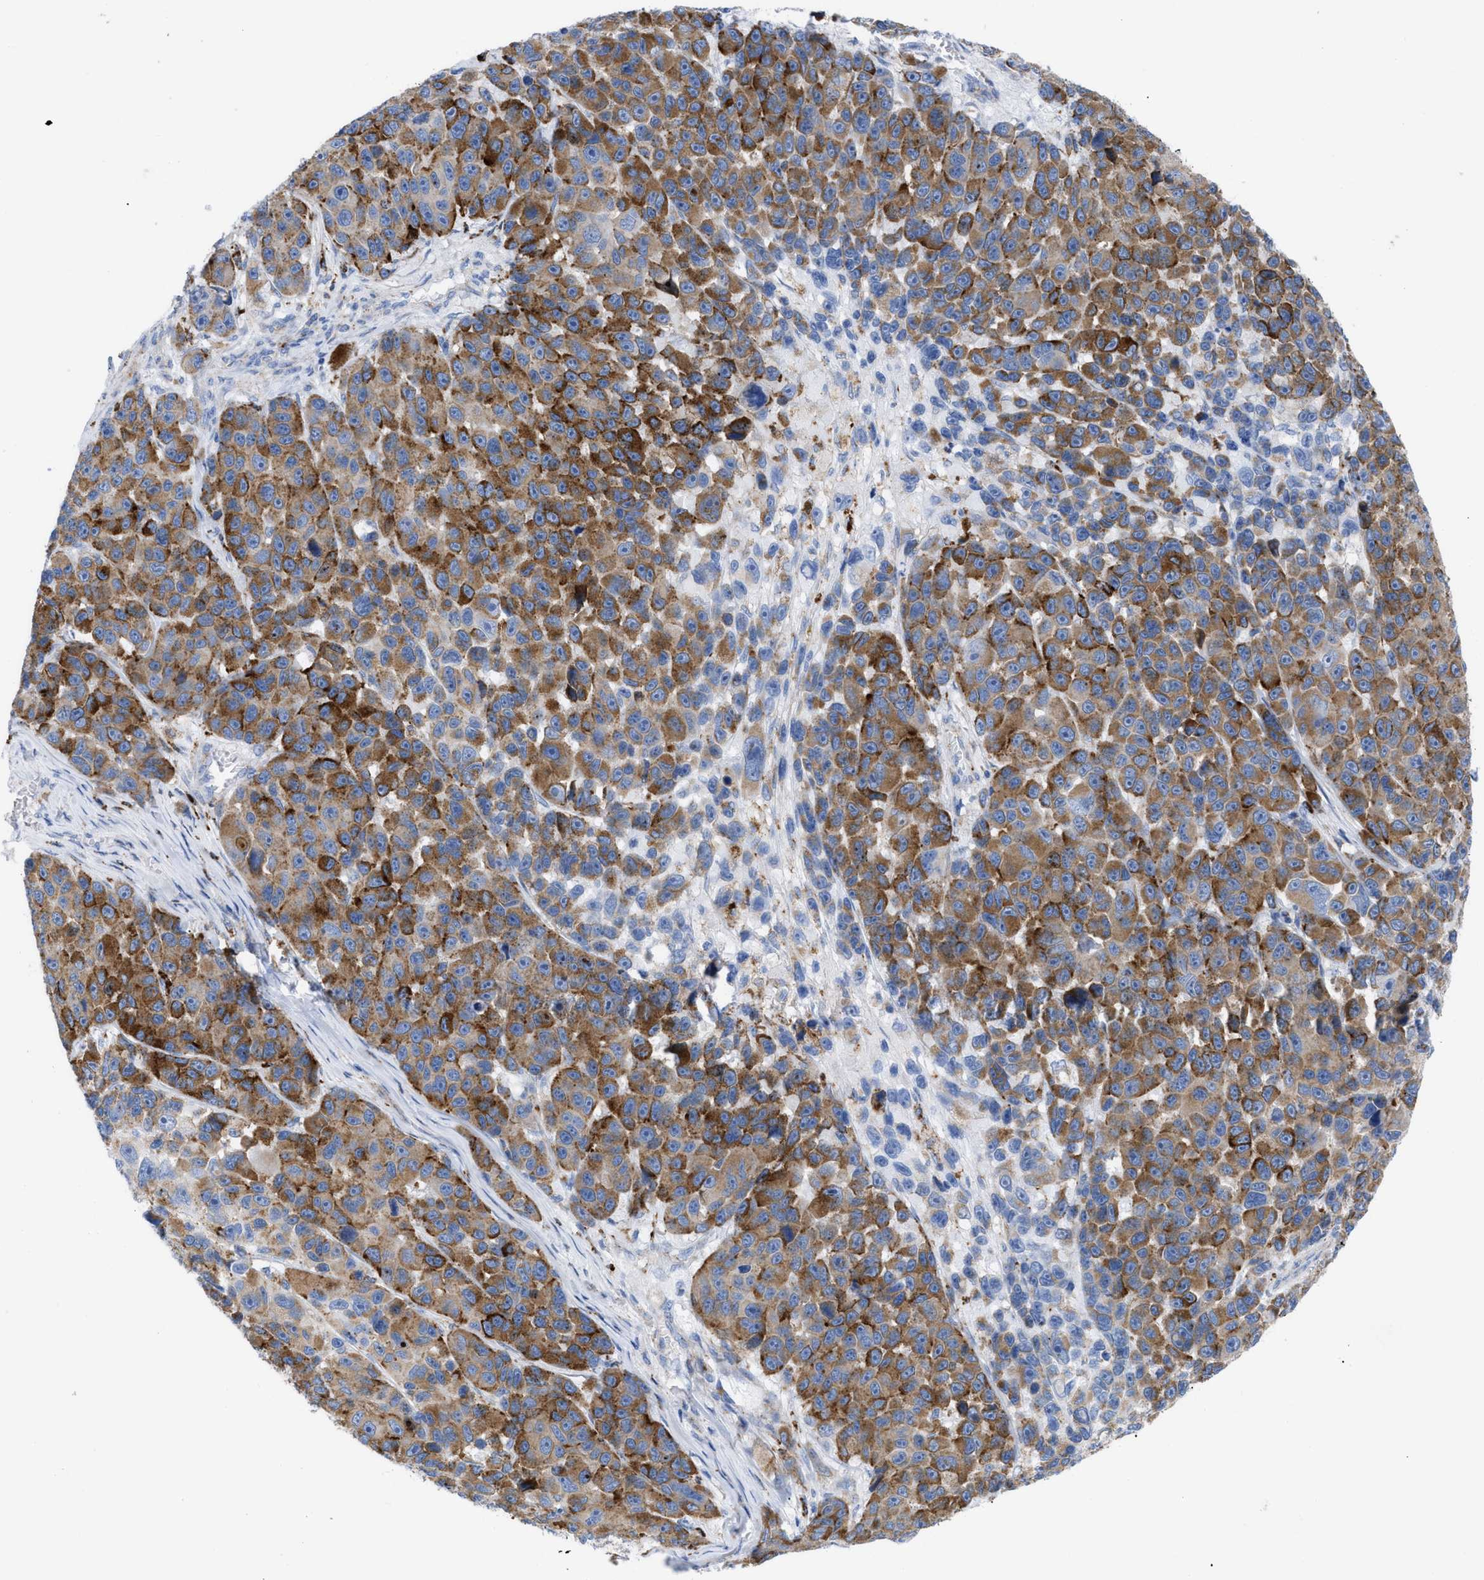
{"staining": {"intensity": "moderate", "quantity": ">75%", "location": "cytoplasmic/membranous"}, "tissue": "melanoma", "cell_type": "Tumor cells", "image_type": "cancer", "snomed": [{"axis": "morphology", "description": "Malignant melanoma, NOS"}, {"axis": "topography", "description": "Skin"}], "caption": "DAB (3,3'-diaminobenzidine) immunohistochemical staining of malignant melanoma shows moderate cytoplasmic/membranous protein staining in about >75% of tumor cells.", "gene": "DRAM2", "patient": {"sex": "male", "age": 53}}